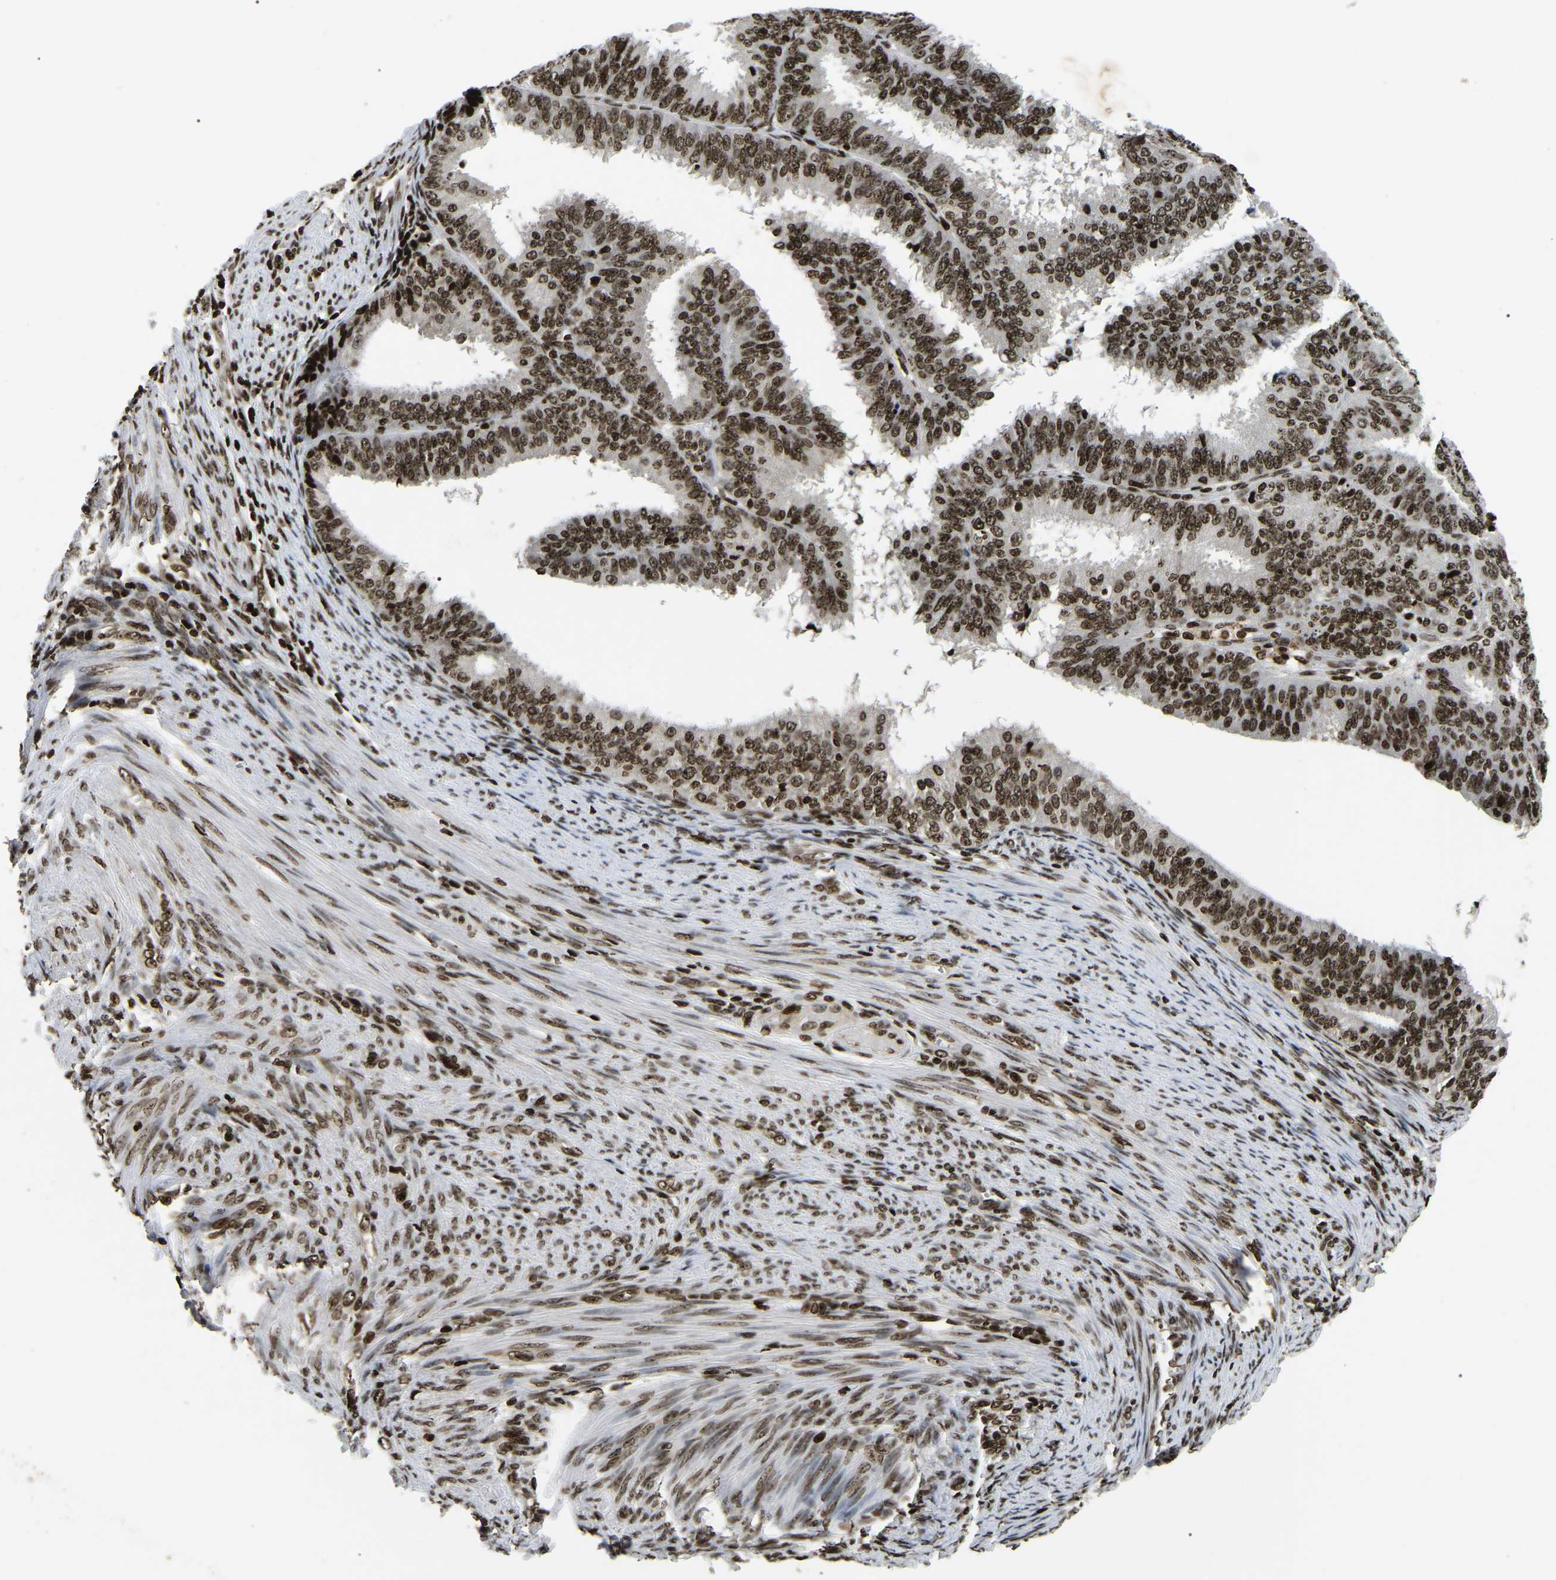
{"staining": {"intensity": "strong", "quantity": ">75%", "location": "cytoplasmic/membranous,nuclear"}, "tissue": "endometrial cancer", "cell_type": "Tumor cells", "image_type": "cancer", "snomed": [{"axis": "morphology", "description": "Adenocarcinoma, NOS"}, {"axis": "topography", "description": "Endometrium"}], "caption": "Protein staining demonstrates strong cytoplasmic/membranous and nuclear positivity in approximately >75% of tumor cells in endometrial cancer.", "gene": "LRRC61", "patient": {"sex": "female", "age": 70}}